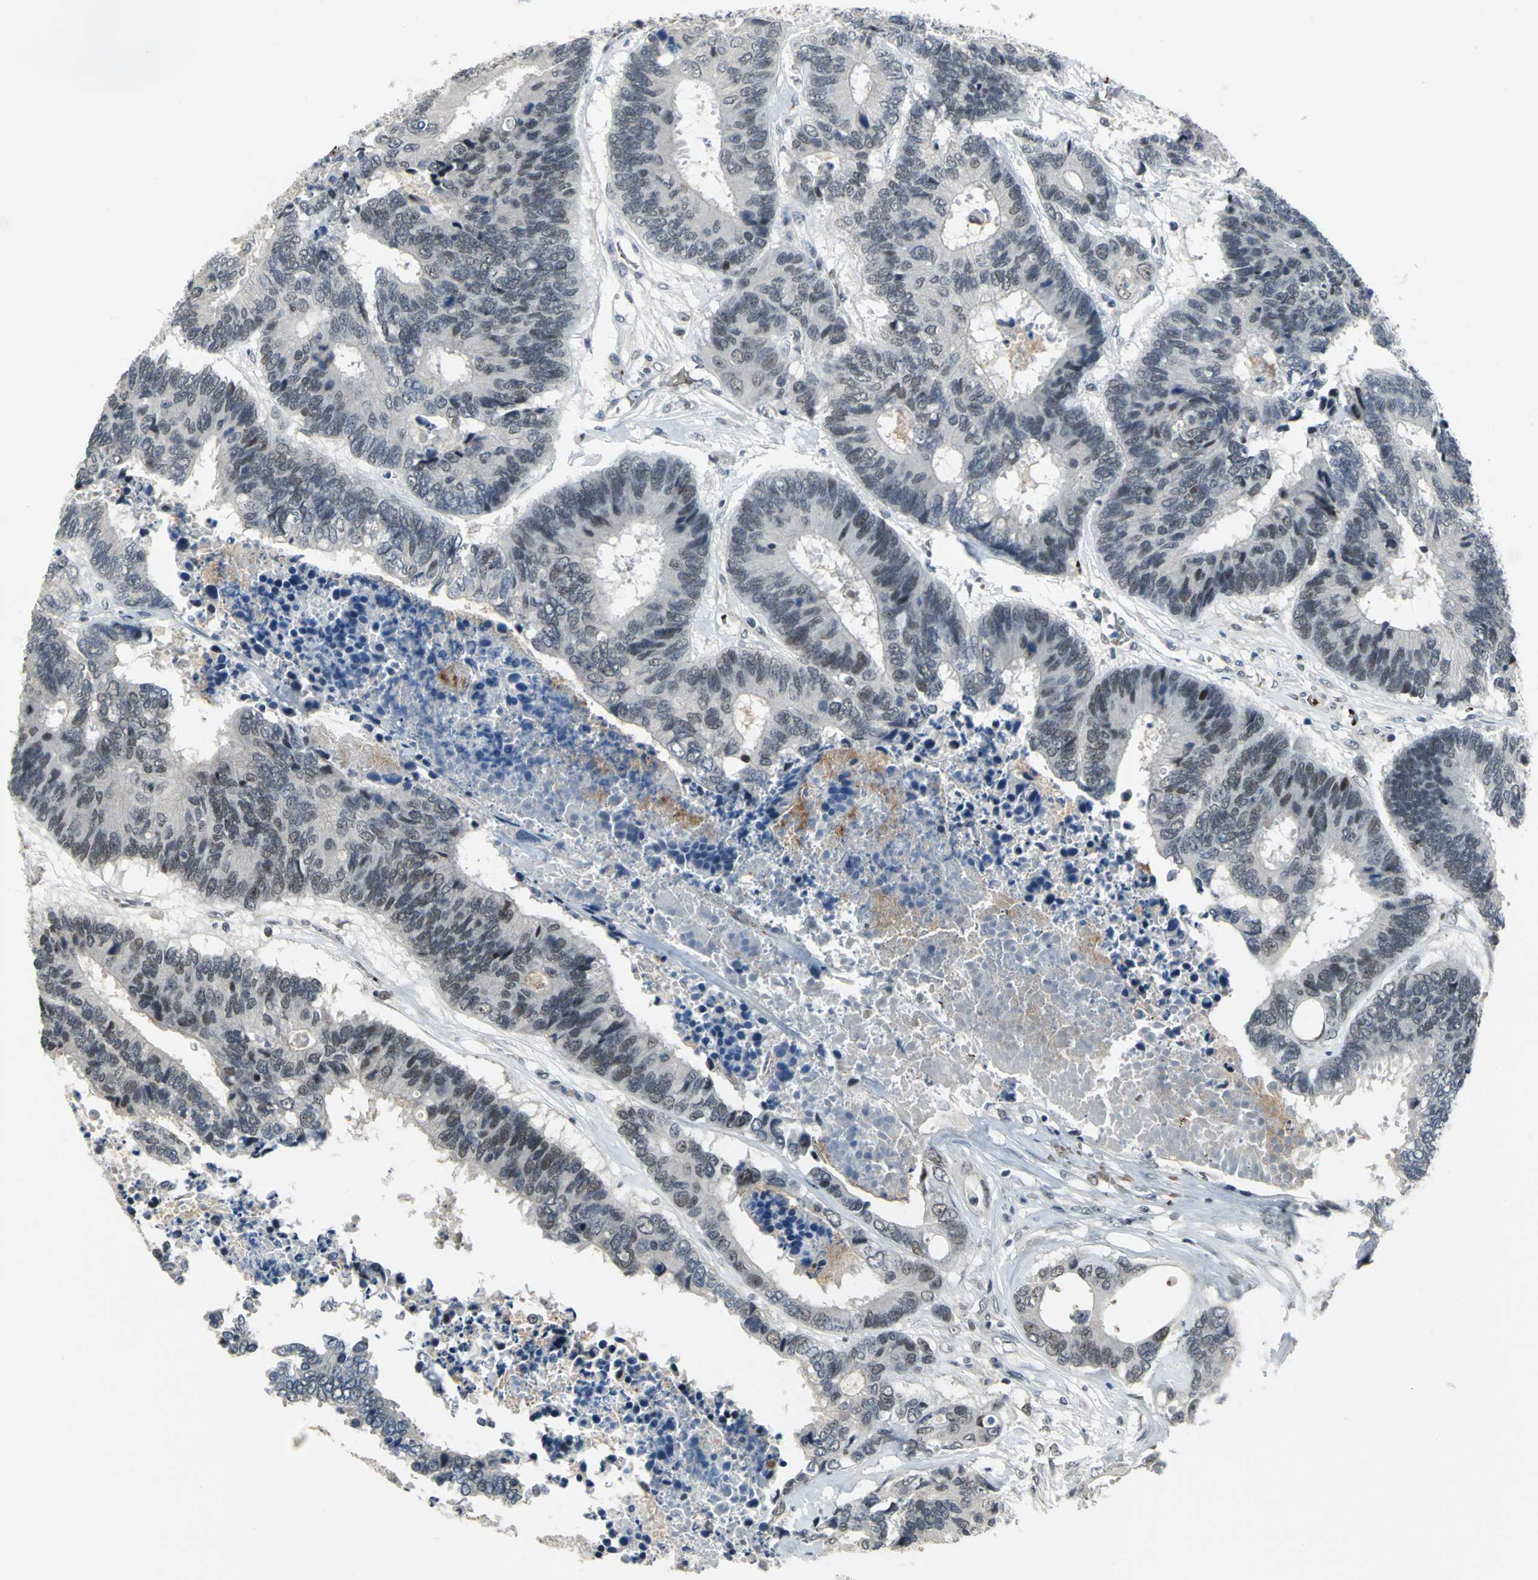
{"staining": {"intensity": "moderate", "quantity": "25%-75%", "location": "nuclear"}, "tissue": "colorectal cancer", "cell_type": "Tumor cells", "image_type": "cancer", "snomed": [{"axis": "morphology", "description": "Adenocarcinoma, NOS"}, {"axis": "topography", "description": "Rectum"}], "caption": "A medium amount of moderate nuclear expression is present in about 25%-75% of tumor cells in colorectal cancer tissue. The protein is shown in brown color, while the nuclei are stained blue.", "gene": "GLI3", "patient": {"sex": "male", "age": 55}}